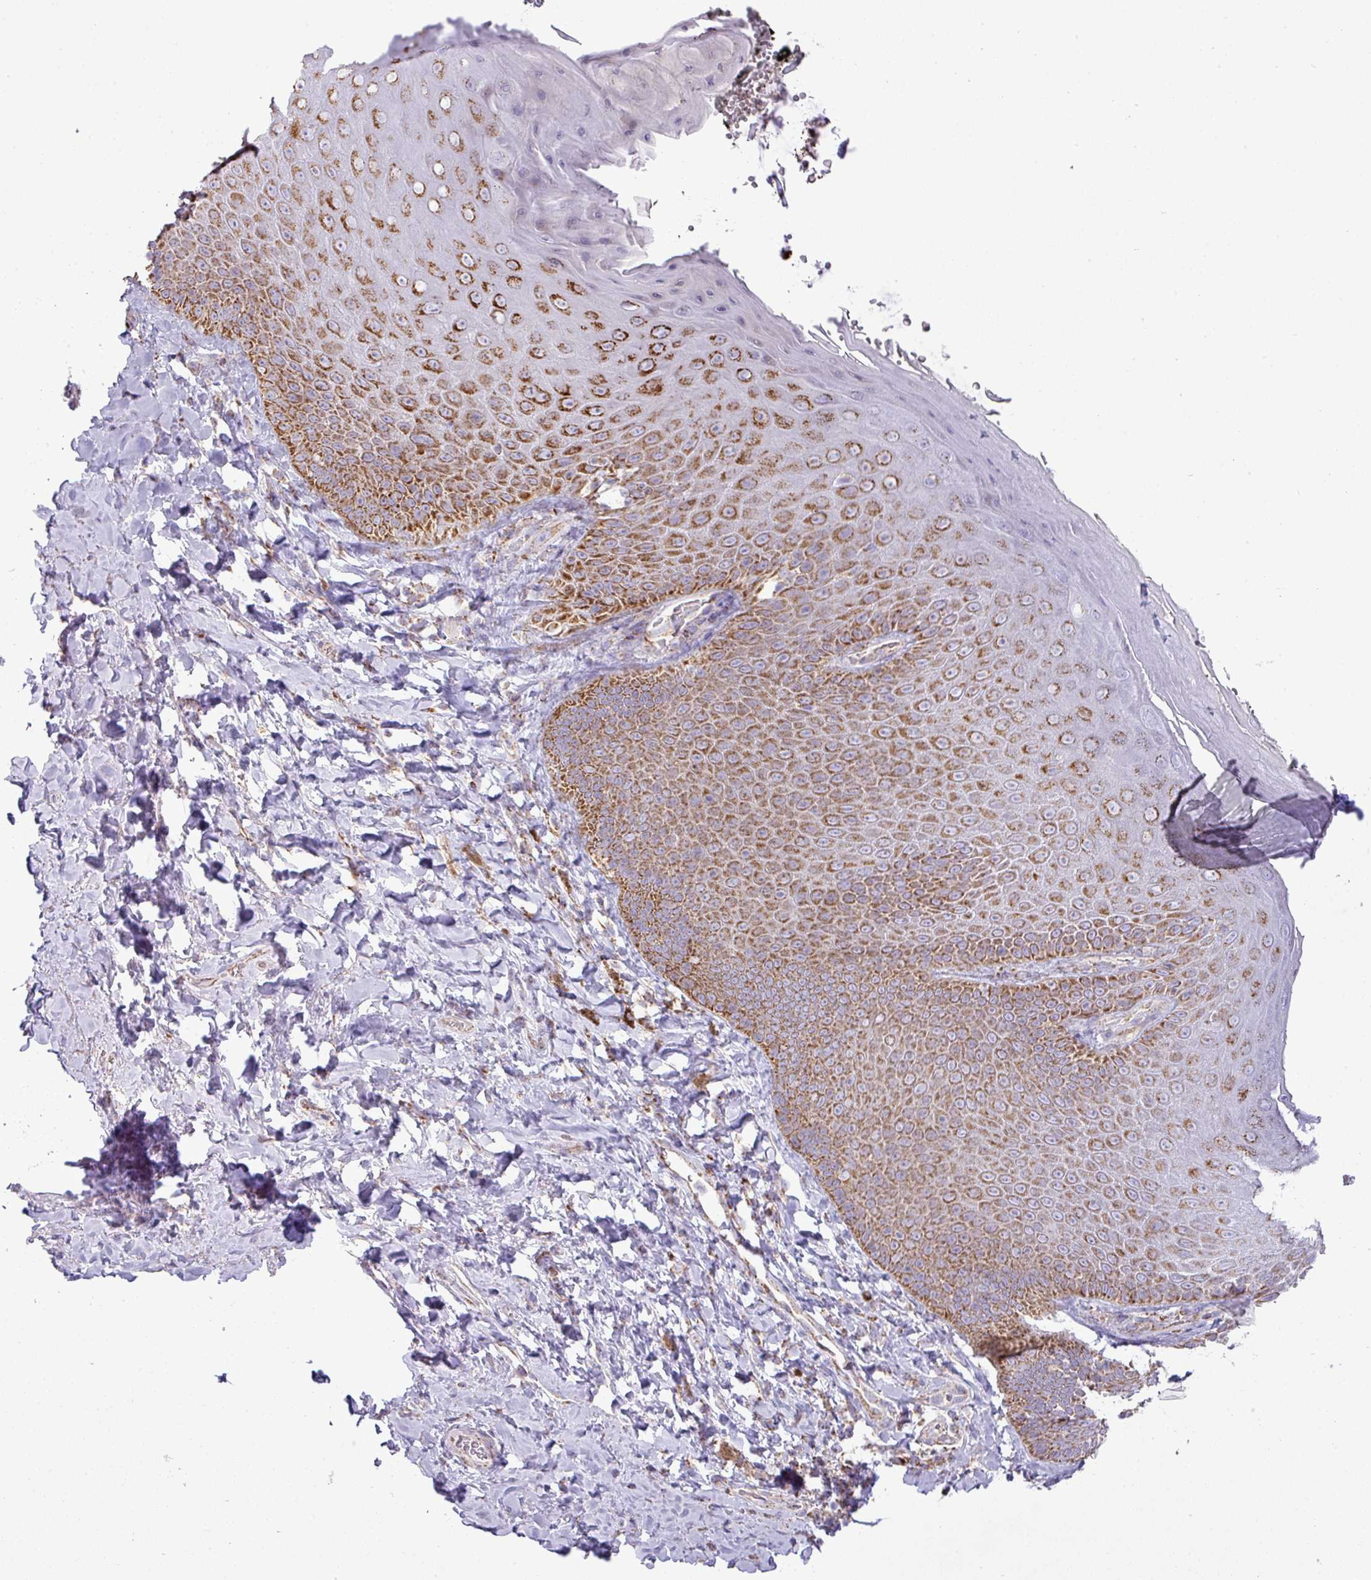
{"staining": {"intensity": "strong", "quantity": ">75%", "location": "cytoplasmic/membranous"}, "tissue": "skin", "cell_type": "Epidermal cells", "image_type": "normal", "snomed": [{"axis": "morphology", "description": "Normal tissue, NOS"}, {"axis": "topography", "description": "Anal"}, {"axis": "topography", "description": "Peripheral nerve tissue"}], "caption": "Immunohistochemical staining of unremarkable skin exhibits high levels of strong cytoplasmic/membranous staining in about >75% of epidermal cells.", "gene": "ZNF81", "patient": {"sex": "male", "age": 53}}